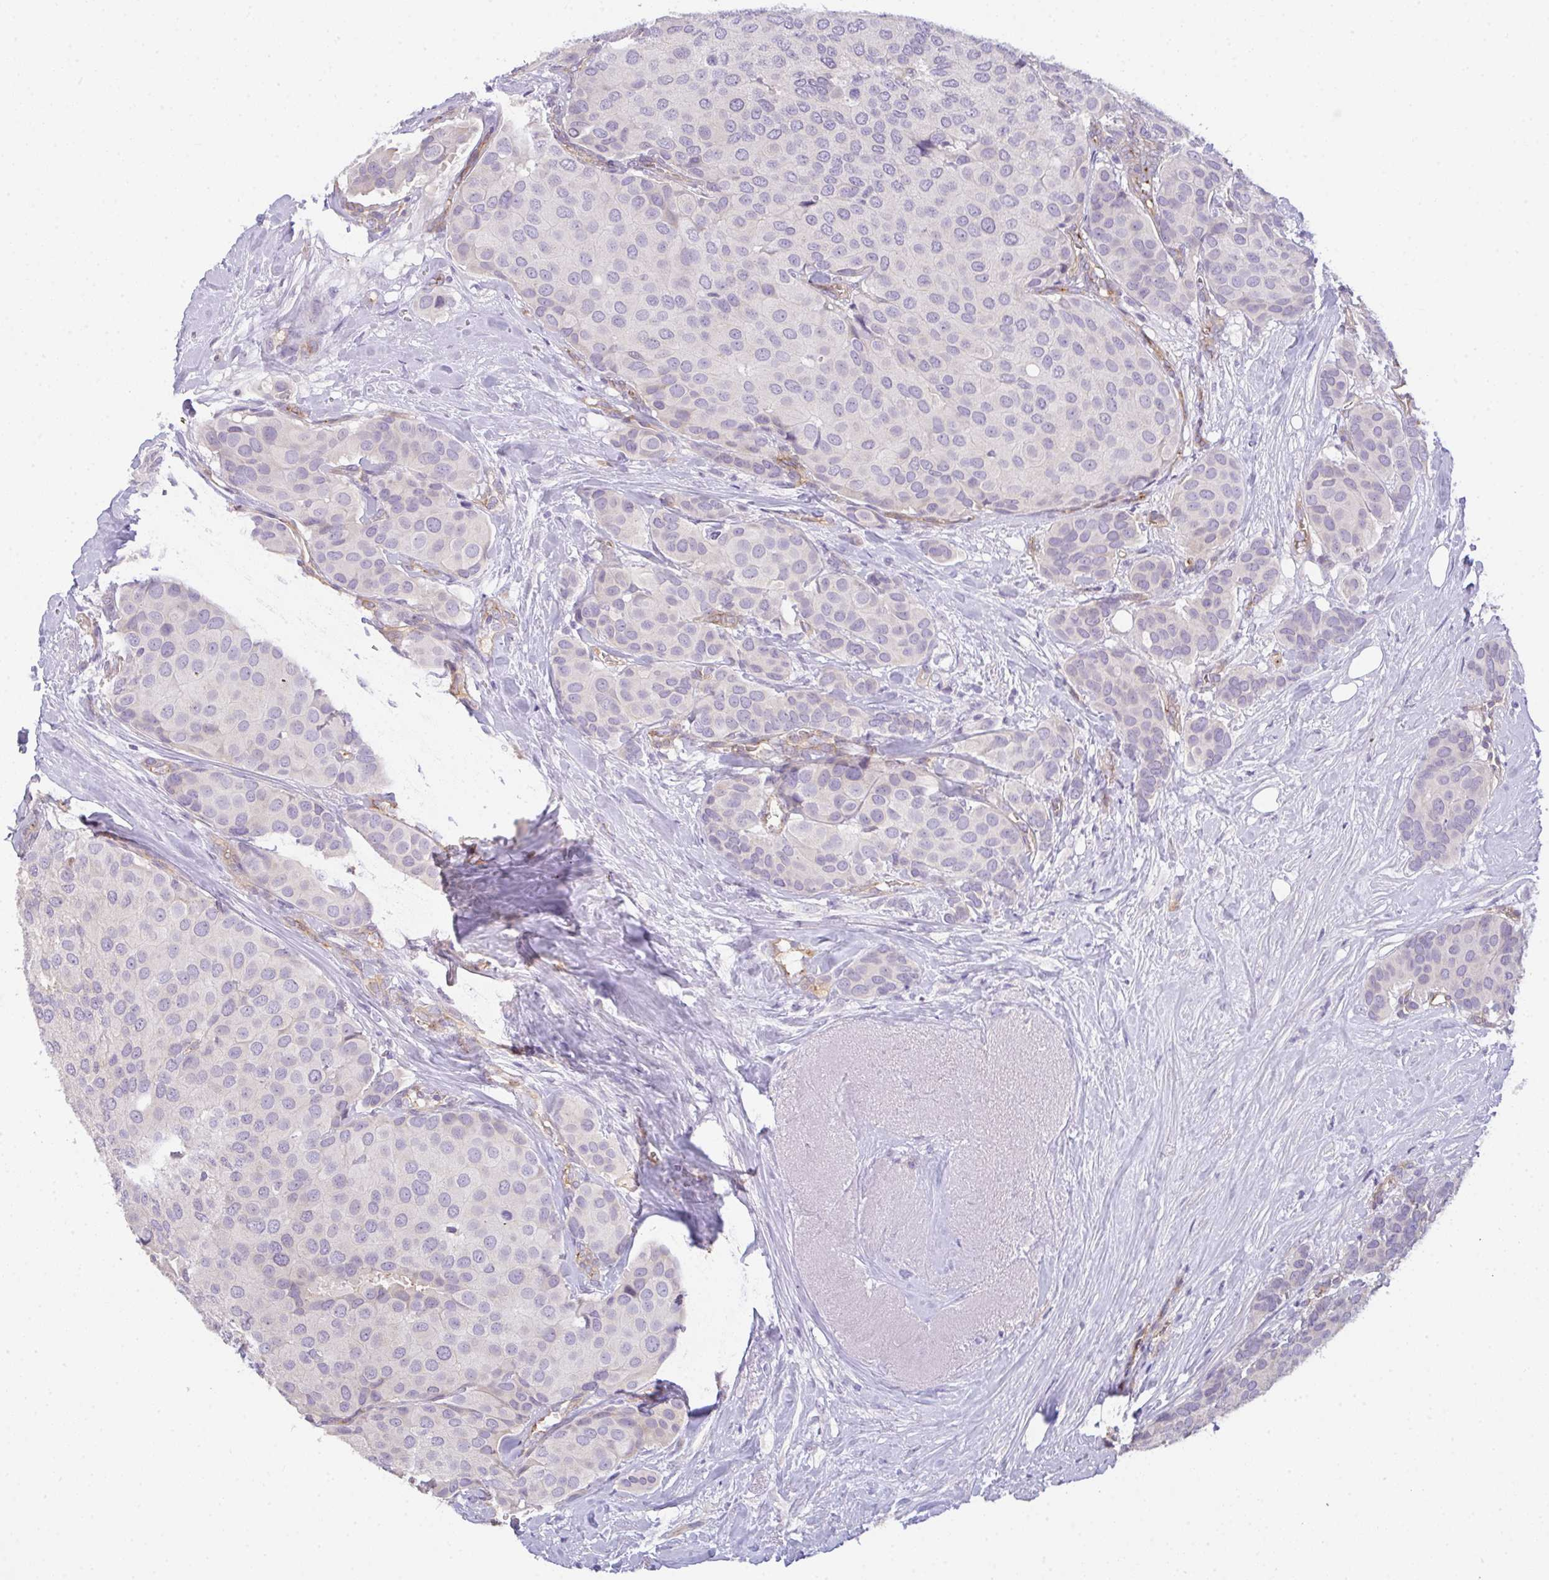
{"staining": {"intensity": "negative", "quantity": "none", "location": "none"}, "tissue": "breast cancer", "cell_type": "Tumor cells", "image_type": "cancer", "snomed": [{"axis": "morphology", "description": "Duct carcinoma"}, {"axis": "topography", "description": "Breast"}], "caption": "The immunohistochemistry histopathology image has no significant staining in tumor cells of breast cancer tissue. (Immunohistochemistry (ihc), brightfield microscopy, high magnification).", "gene": "FILIP1", "patient": {"sex": "female", "age": 70}}